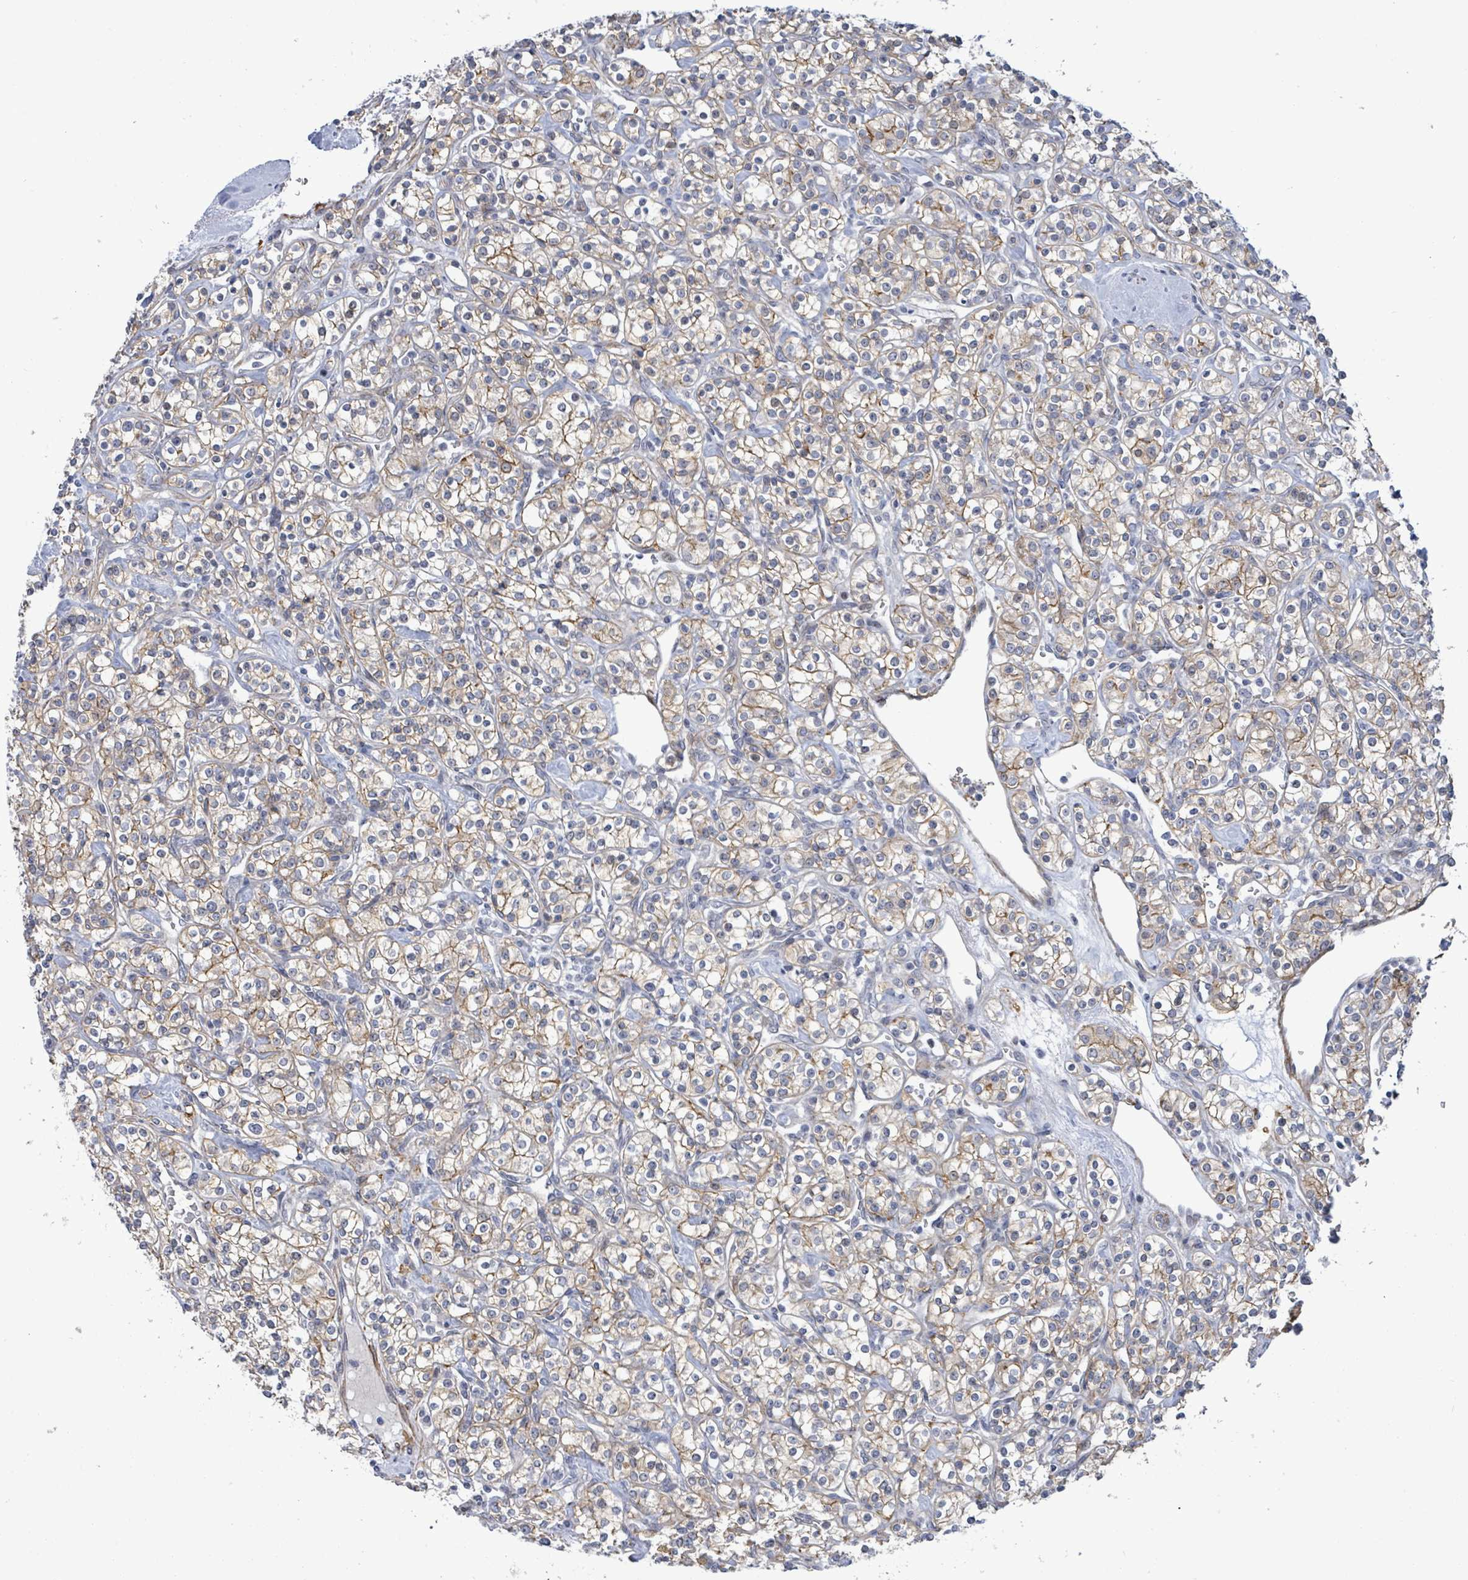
{"staining": {"intensity": "weak", "quantity": ">75%", "location": "cytoplasmic/membranous"}, "tissue": "renal cancer", "cell_type": "Tumor cells", "image_type": "cancer", "snomed": [{"axis": "morphology", "description": "Adenocarcinoma, NOS"}, {"axis": "topography", "description": "Kidney"}], "caption": "IHC histopathology image of neoplastic tissue: human renal cancer (adenocarcinoma) stained using immunohistochemistry exhibits low levels of weak protein expression localized specifically in the cytoplasmic/membranous of tumor cells, appearing as a cytoplasmic/membranous brown color.", "gene": "DMRTC1B", "patient": {"sex": "male", "age": 77}}